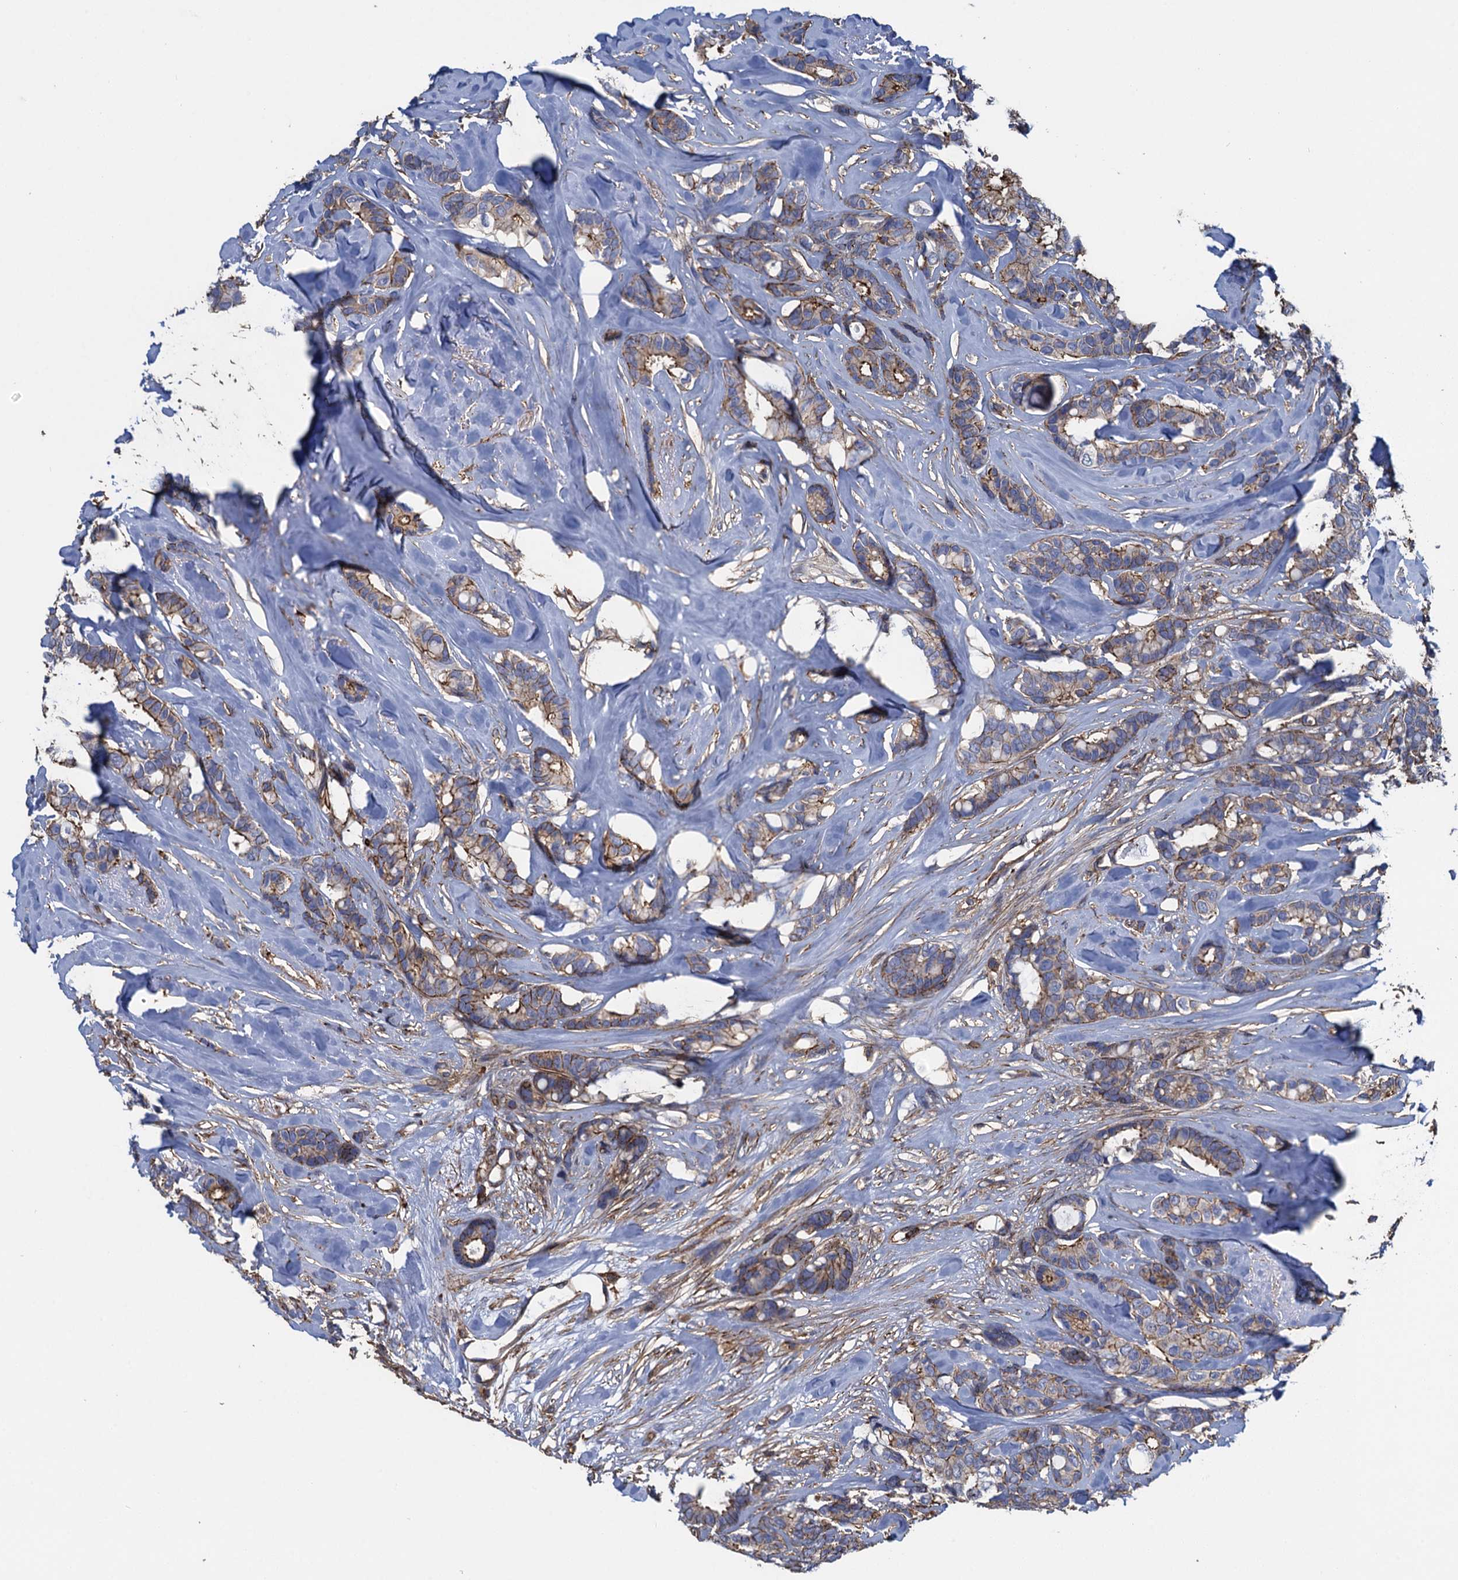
{"staining": {"intensity": "moderate", "quantity": "25%-75%", "location": "cytoplasmic/membranous"}, "tissue": "breast cancer", "cell_type": "Tumor cells", "image_type": "cancer", "snomed": [{"axis": "morphology", "description": "Duct carcinoma"}, {"axis": "topography", "description": "Breast"}], "caption": "High-magnification brightfield microscopy of breast invasive ductal carcinoma stained with DAB (3,3'-diaminobenzidine) (brown) and counterstained with hematoxylin (blue). tumor cells exhibit moderate cytoplasmic/membranous staining is present in about25%-75% of cells. The protein of interest is stained brown, and the nuclei are stained in blue (DAB IHC with brightfield microscopy, high magnification).", "gene": "PROSER2", "patient": {"sex": "female", "age": 87}}